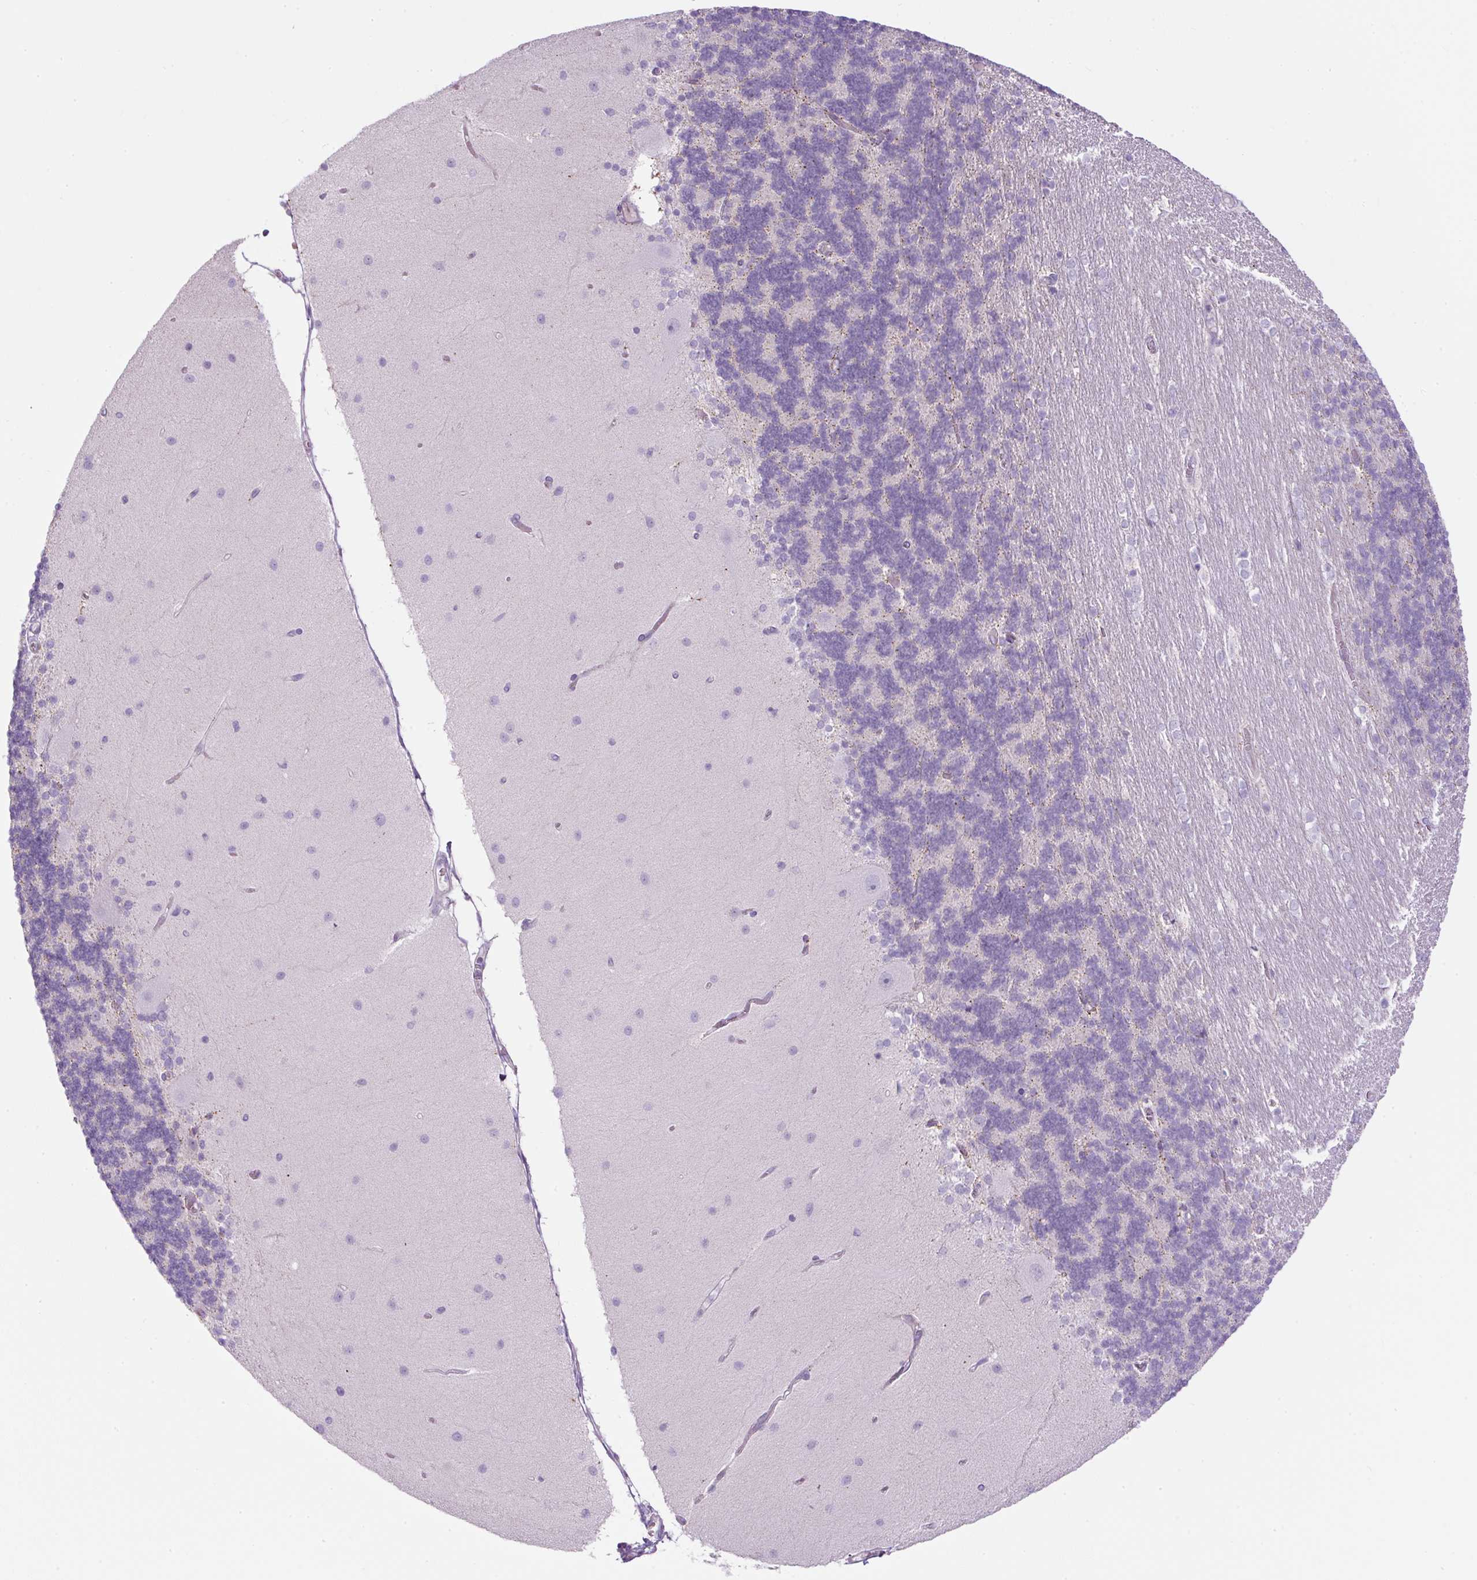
{"staining": {"intensity": "negative", "quantity": "none", "location": "none"}, "tissue": "cerebellum", "cell_type": "Cells in granular layer", "image_type": "normal", "snomed": [{"axis": "morphology", "description": "Normal tissue, NOS"}, {"axis": "topography", "description": "Cerebellum"}], "caption": "Immunohistochemical staining of unremarkable human cerebellum demonstrates no significant expression in cells in granular layer.", "gene": "FGFBP3", "patient": {"sex": "female", "age": 54}}